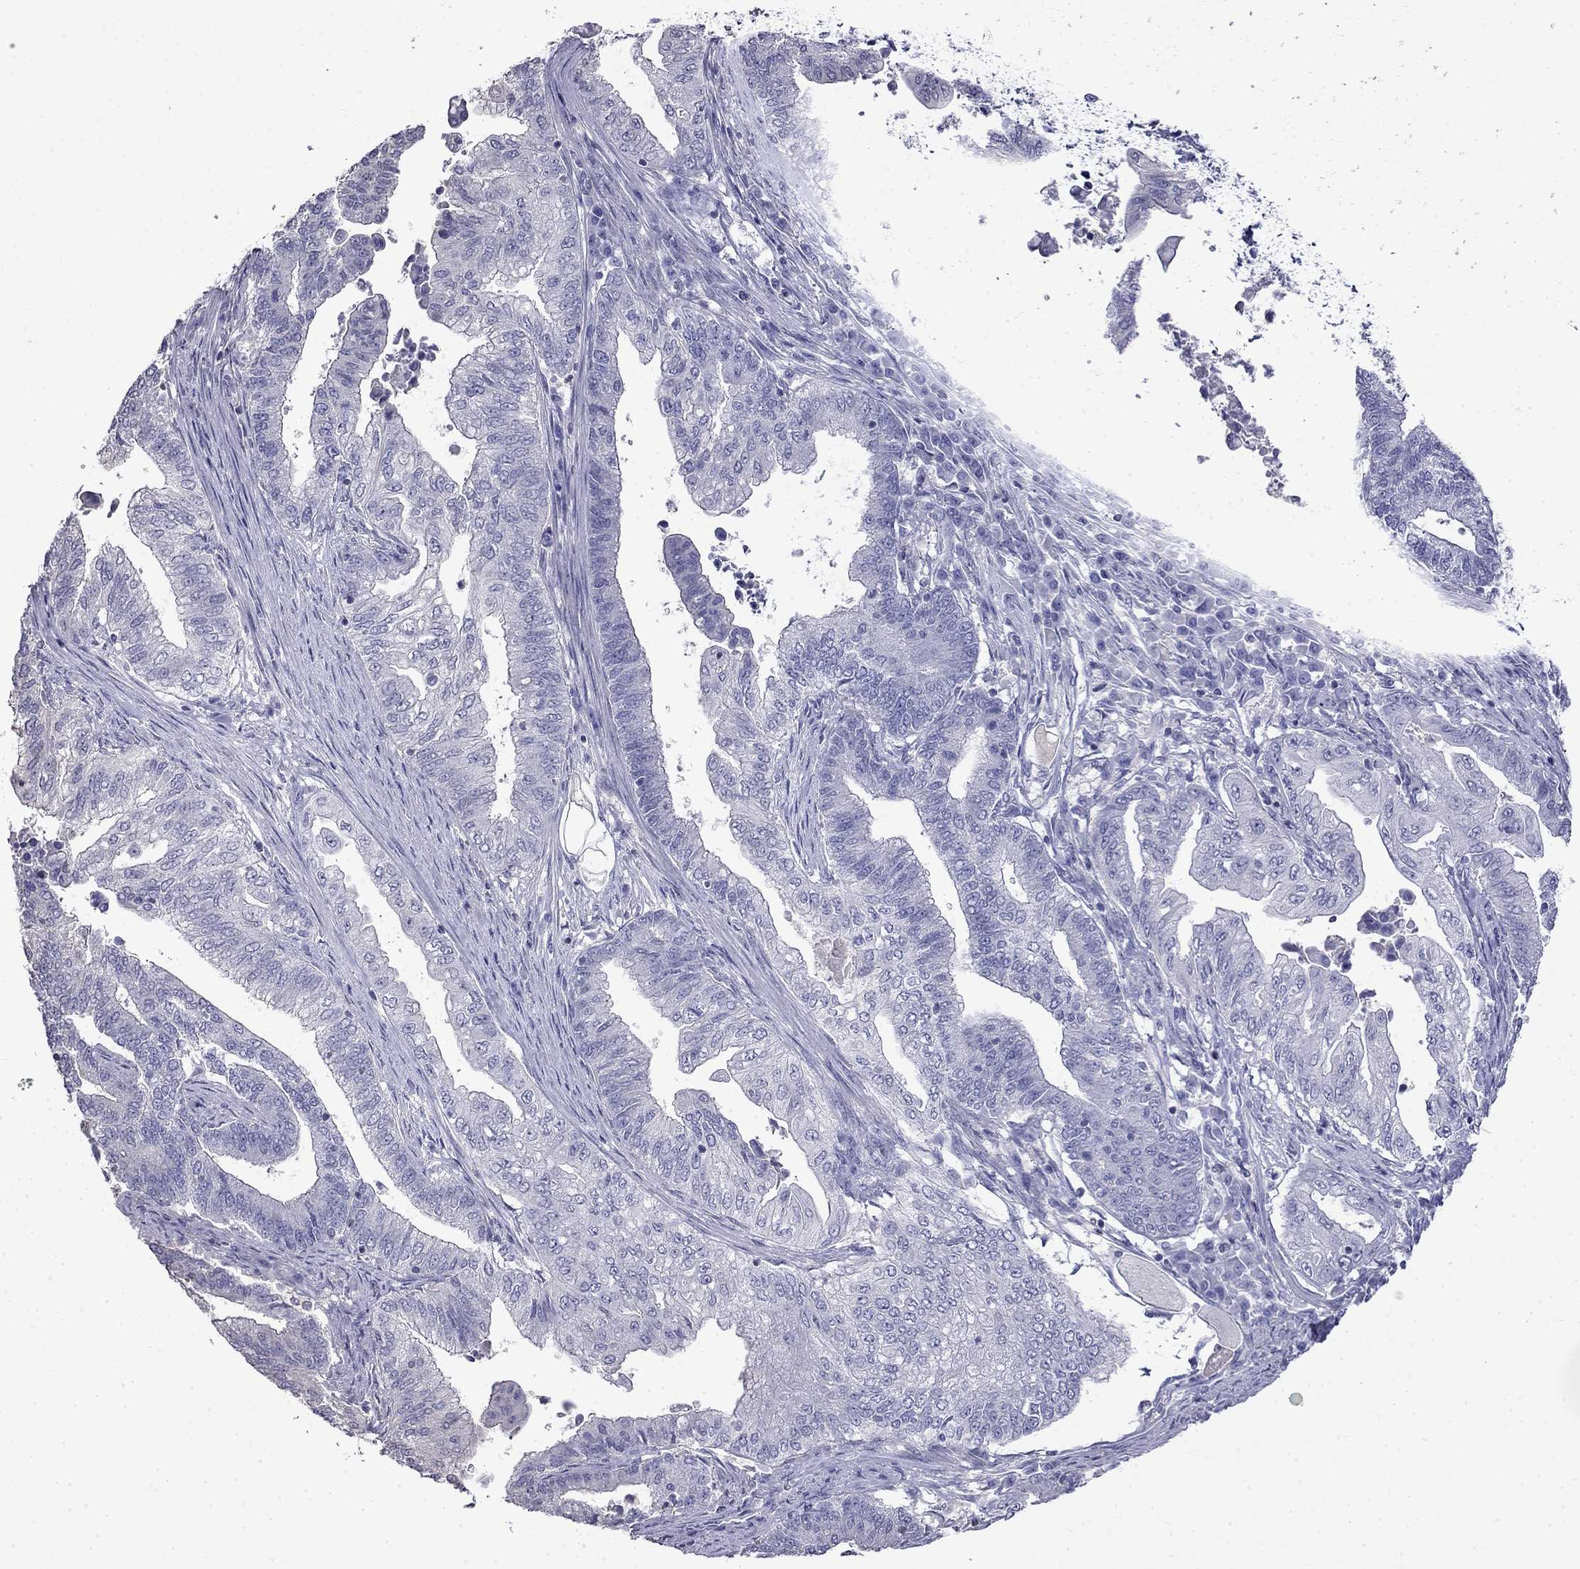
{"staining": {"intensity": "negative", "quantity": "none", "location": "none"}, "tissue": "endometrial cancer", "cell_type": "Tumor cells", "image_type": "cancer", "snomed": [{"axis": "morphology", "description": "Adenocarcinoma, NOS"}, {"axis": "topography", "description": "Uterus"}, {"axis": "topography", "description": "Endometrium"}], "caption": "The micrograph exhibits no significant expression in tumor cells of endometrial cancer.", "gene": "GUCA1B", "patient": {"sex": "female", "age": 54}}